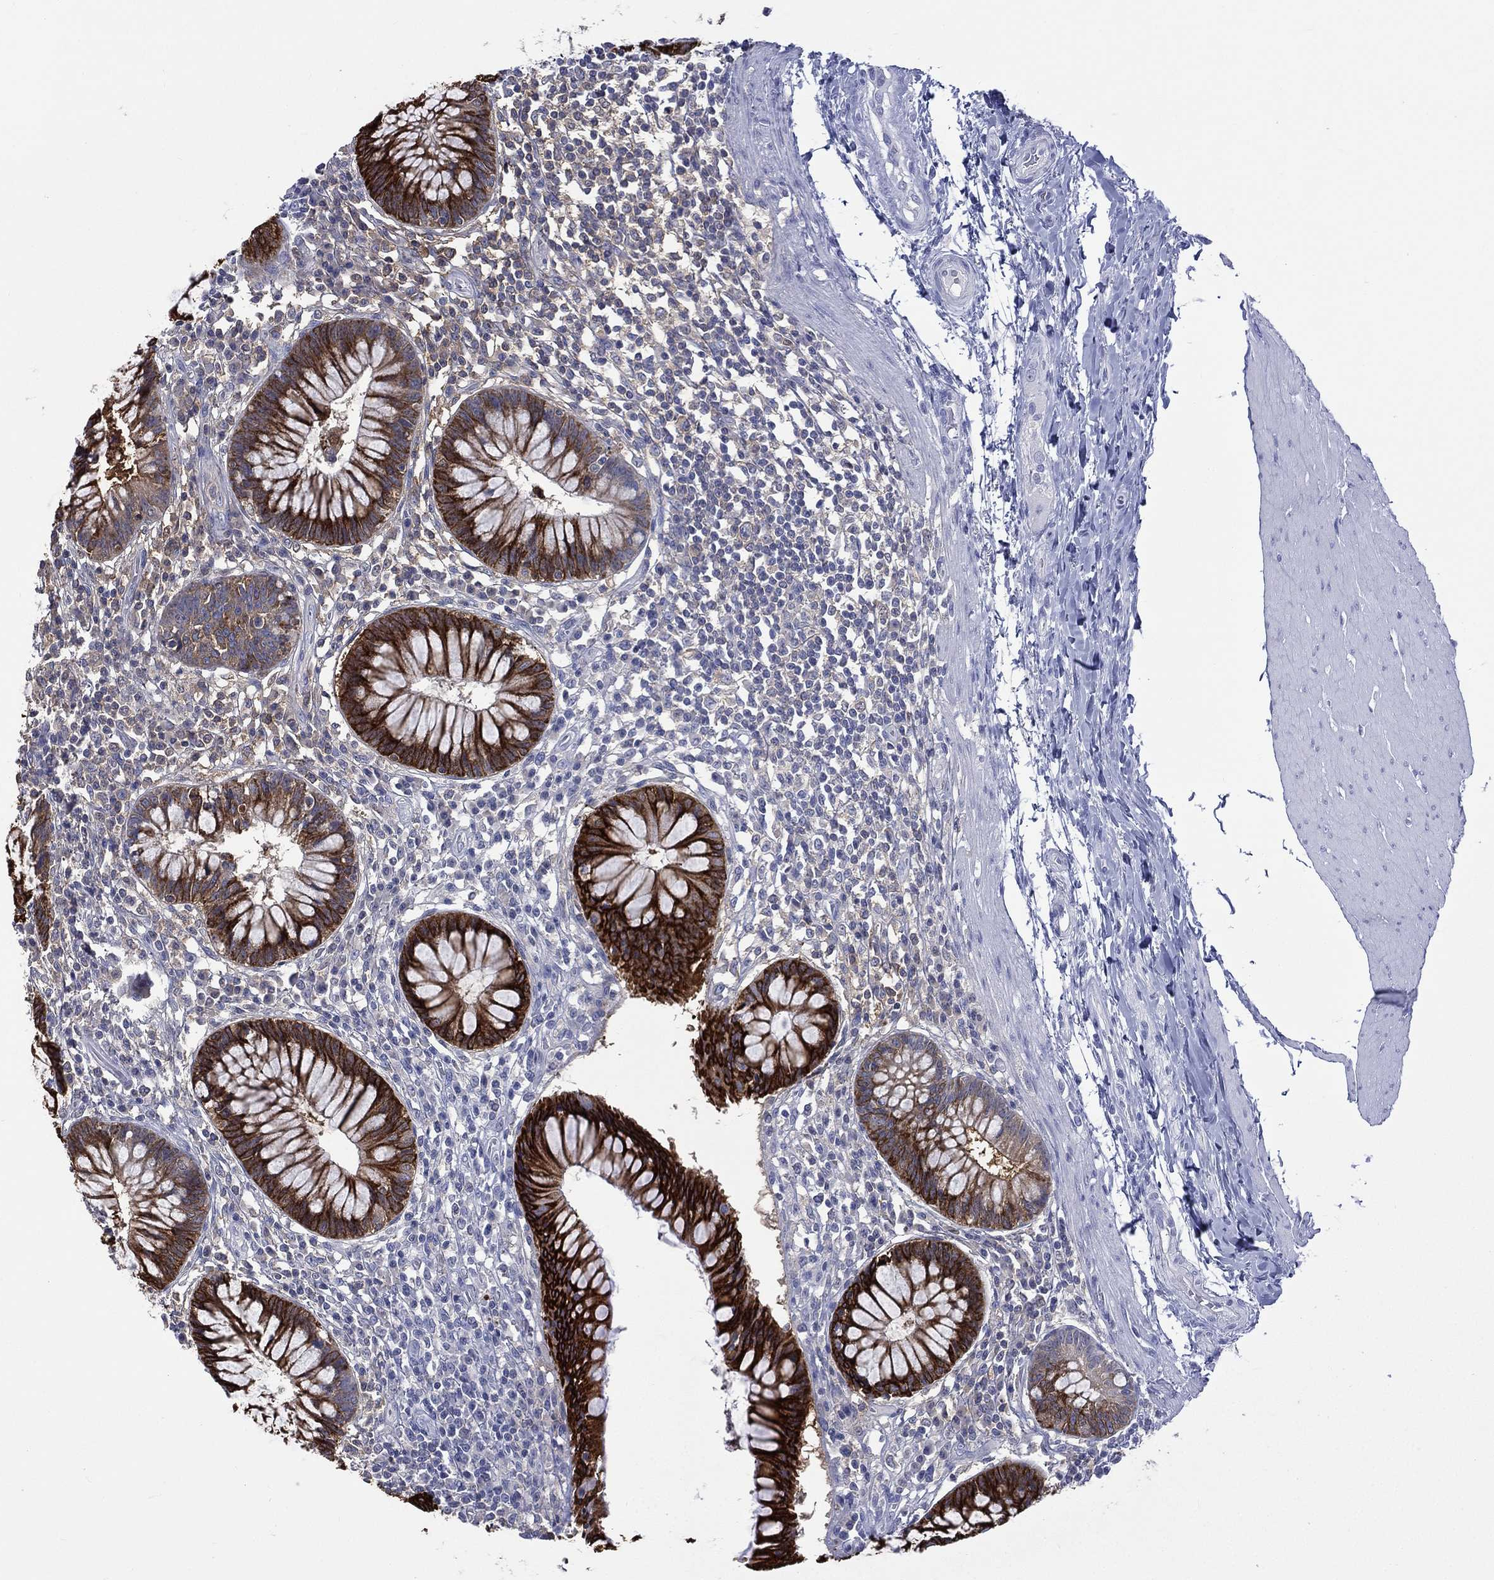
{"staining": {"intensity": "strong", "quantity": ">75%", "location": "cytoplasmic/membranous"}, "tissue": "rectum", "cell_type": "Glandular cells", "image_type": "normal", "snomed": [{"axis": "morphology", "description": "Normal tissue, NOS"}, {"axis": "topography", "description": "Rectum"}], "caption": "Strong cytoplasmic/membranous expression is identified in approximately >75% of glandular cells in unremarkable rectum. Immunohistochemistry (ihc) stains the protein of interest in brown and the nuclei are stained blue.", "gene": "CES2", "patient": {"sex": "female", "age": 58}}